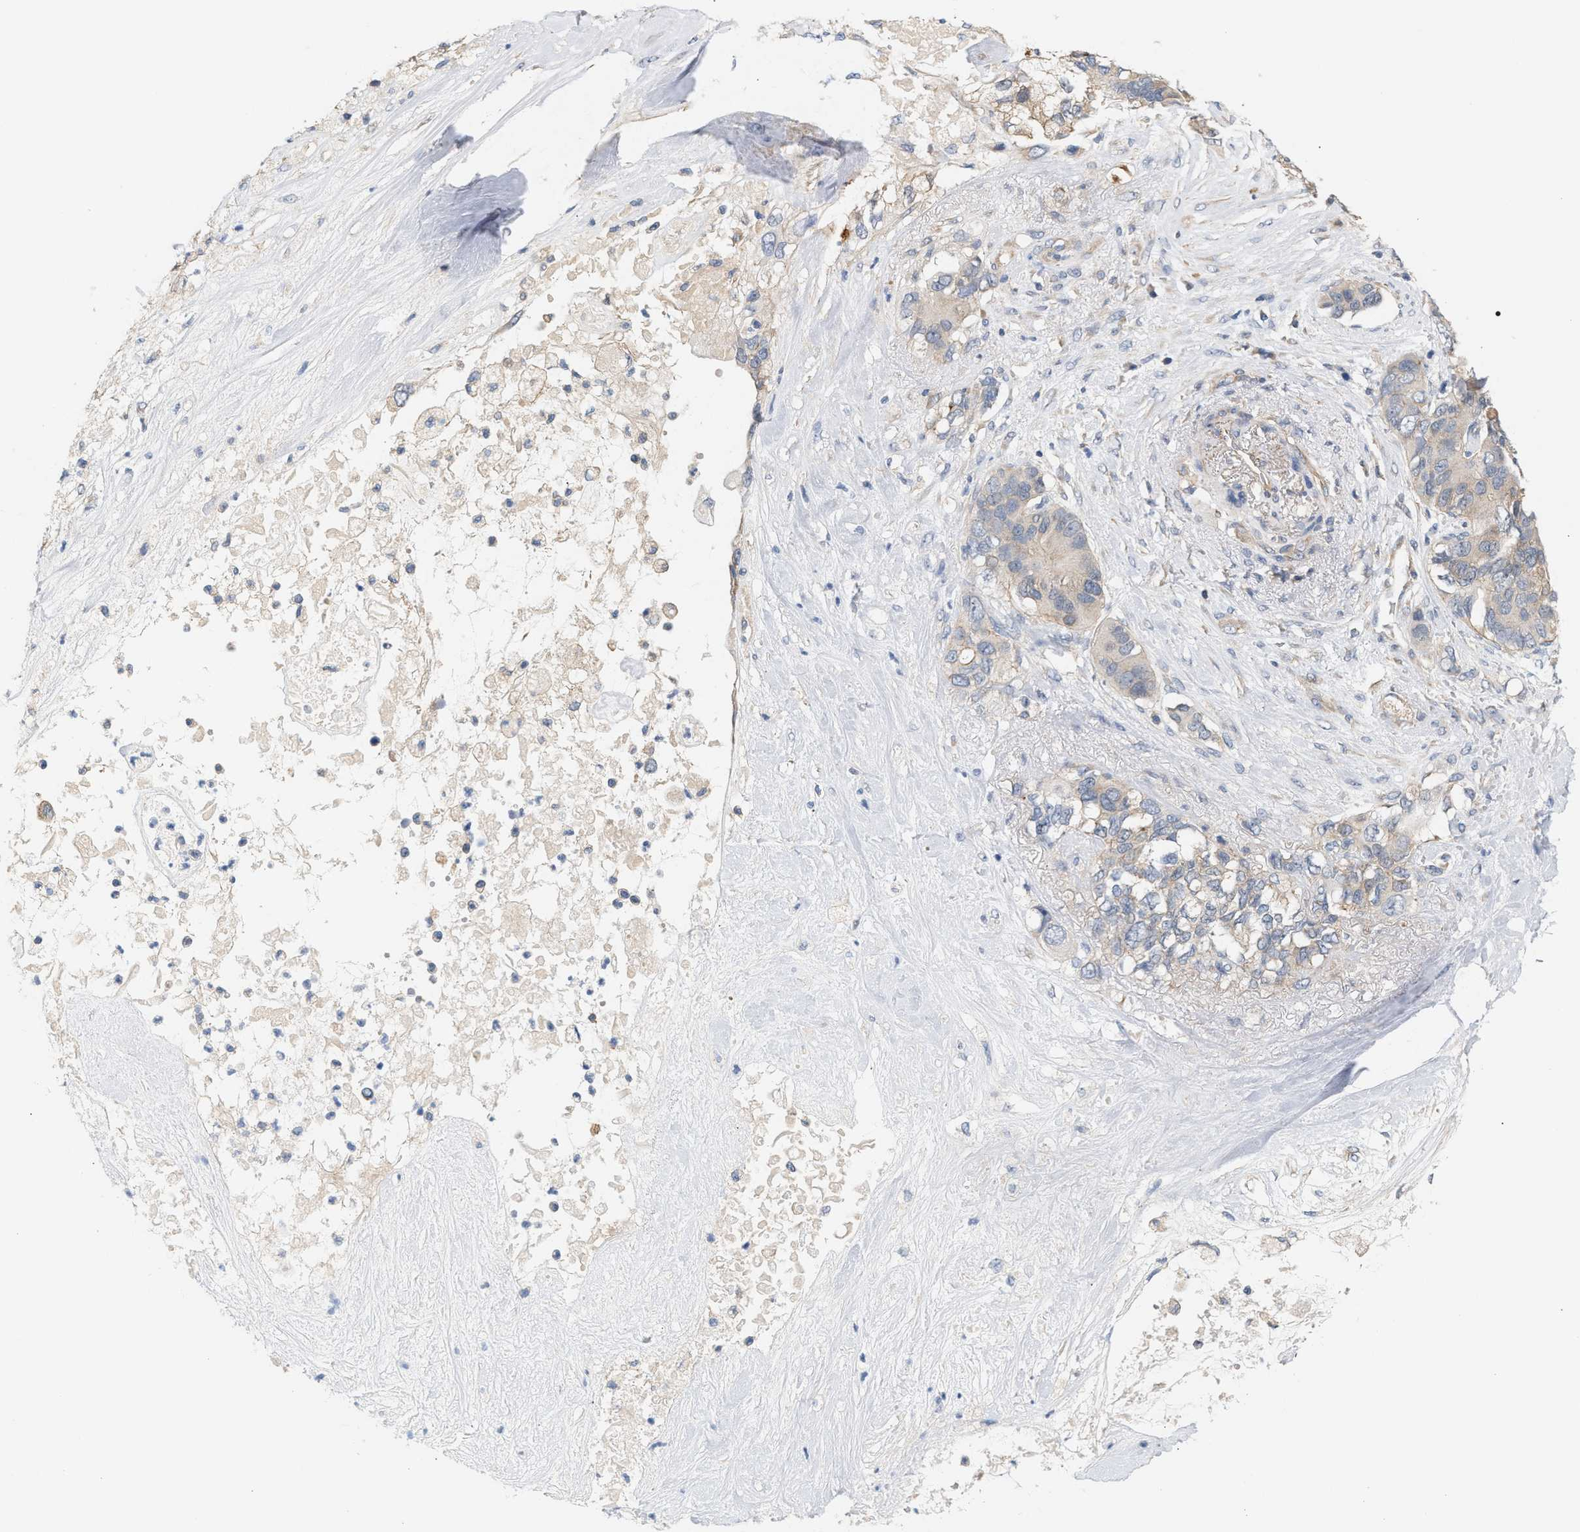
{"staining": {"intensity": "weak", "quantity": "25%-75%", "location": "cytoplasmic/membranous"}, "tissue": "pancreatic cancer", "cell_type": "Tumor cells", "image_type": "cancer", "snomed": [{"axis": "morphology", "description": "Adenocarcinoma, NOS"}, {"axis": "topography", "description": "Pancreas"}], "caption": "Weak cytoplasmic/membranous protein positivity is identified in approximately 25%-75% of tumor cells in pancreatic cancer (adenocarcinoma).", "gene": "LRCH1", "patient": {"sex": "female", "age": 56}}